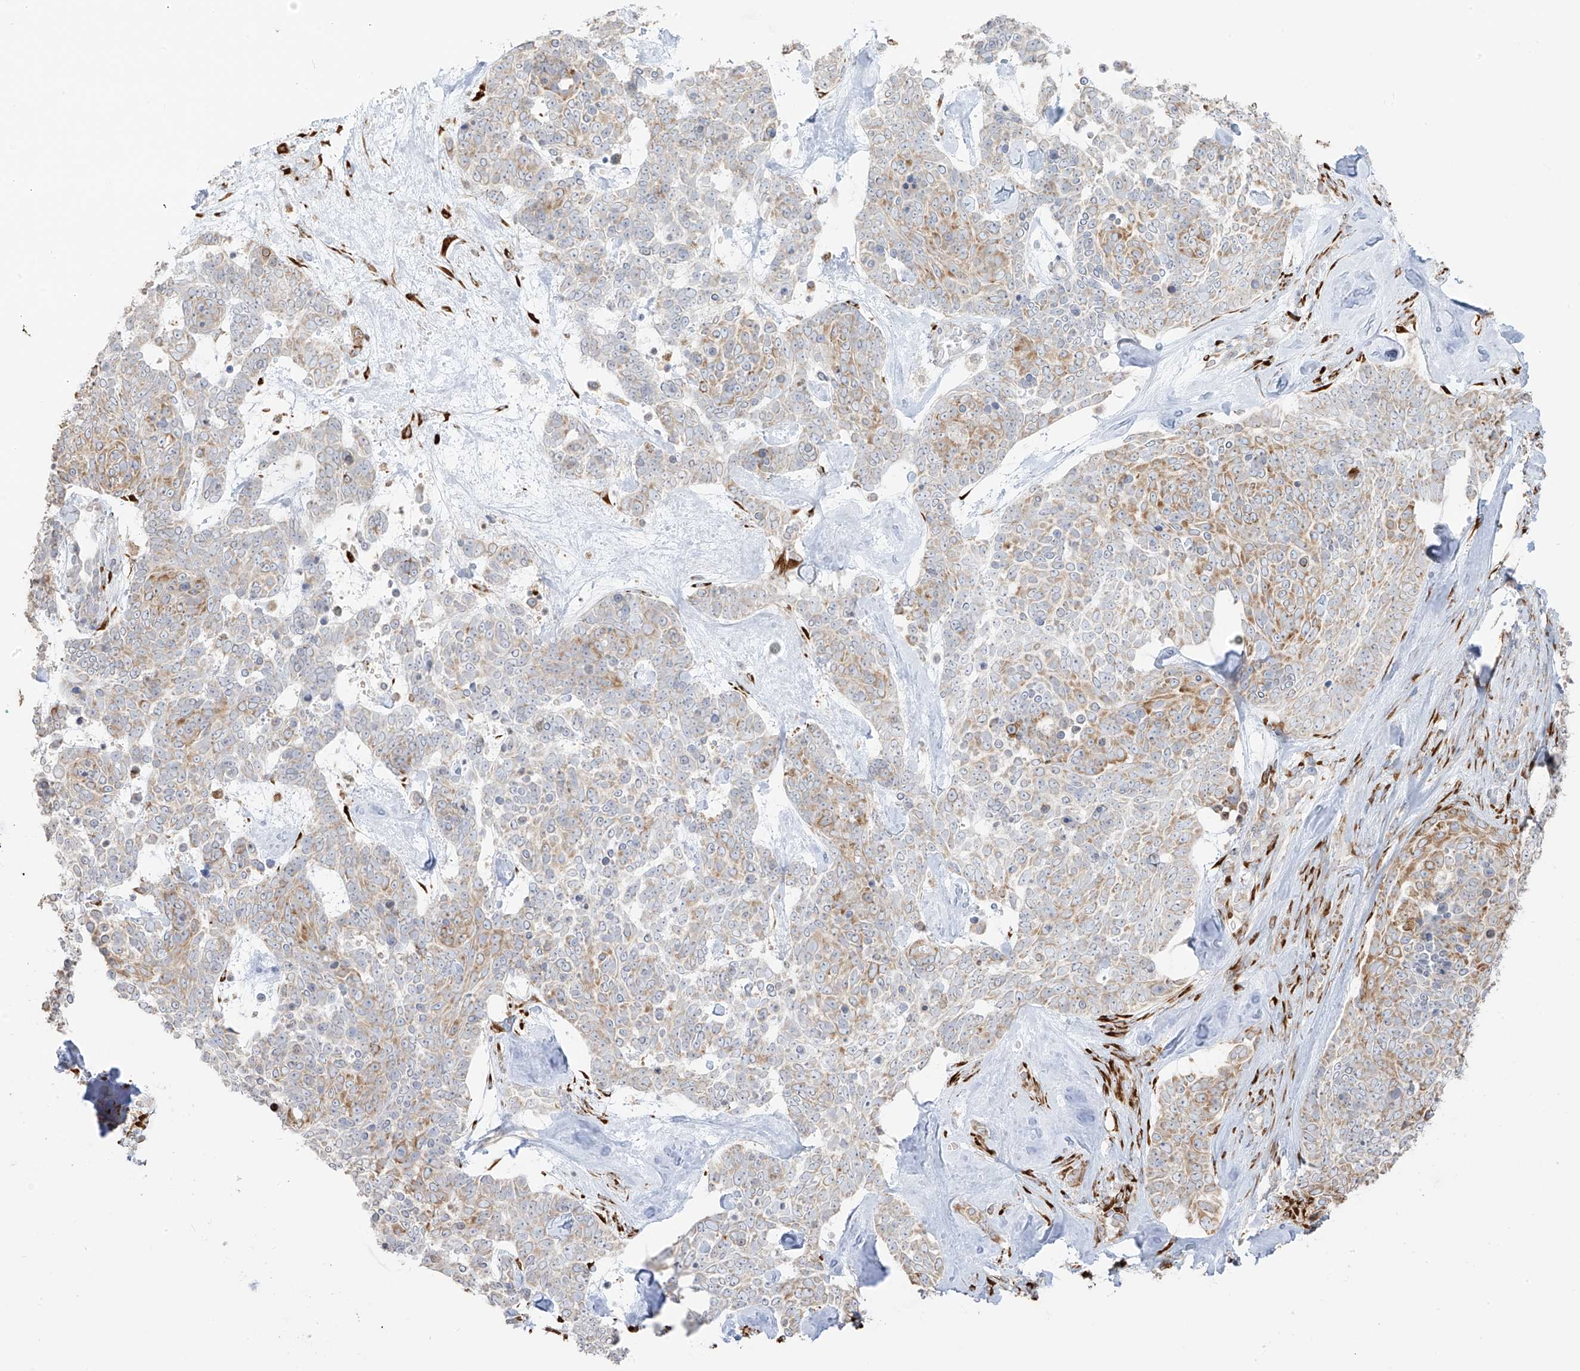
{"staining": {"intensity": "weak", "quantity": "<25%", "location": "cytoplasmic/membranous"}, "tissue": "skin cancer", "cell_type": "Tumor cells", "image_type": "cancer", "snomed": [{"axis": "morphology", "description": "Basal cell carcinoma"}, {"axis": "topography", "description": "Skin"}], "caption": "Human basal cell carcinoma (skin) stained for a protein using immunohistochemistry (IHC) shows no positivity in tumor cells.", "gene": "LRRC59", "patient": {"sex": "female", "age": 81}}